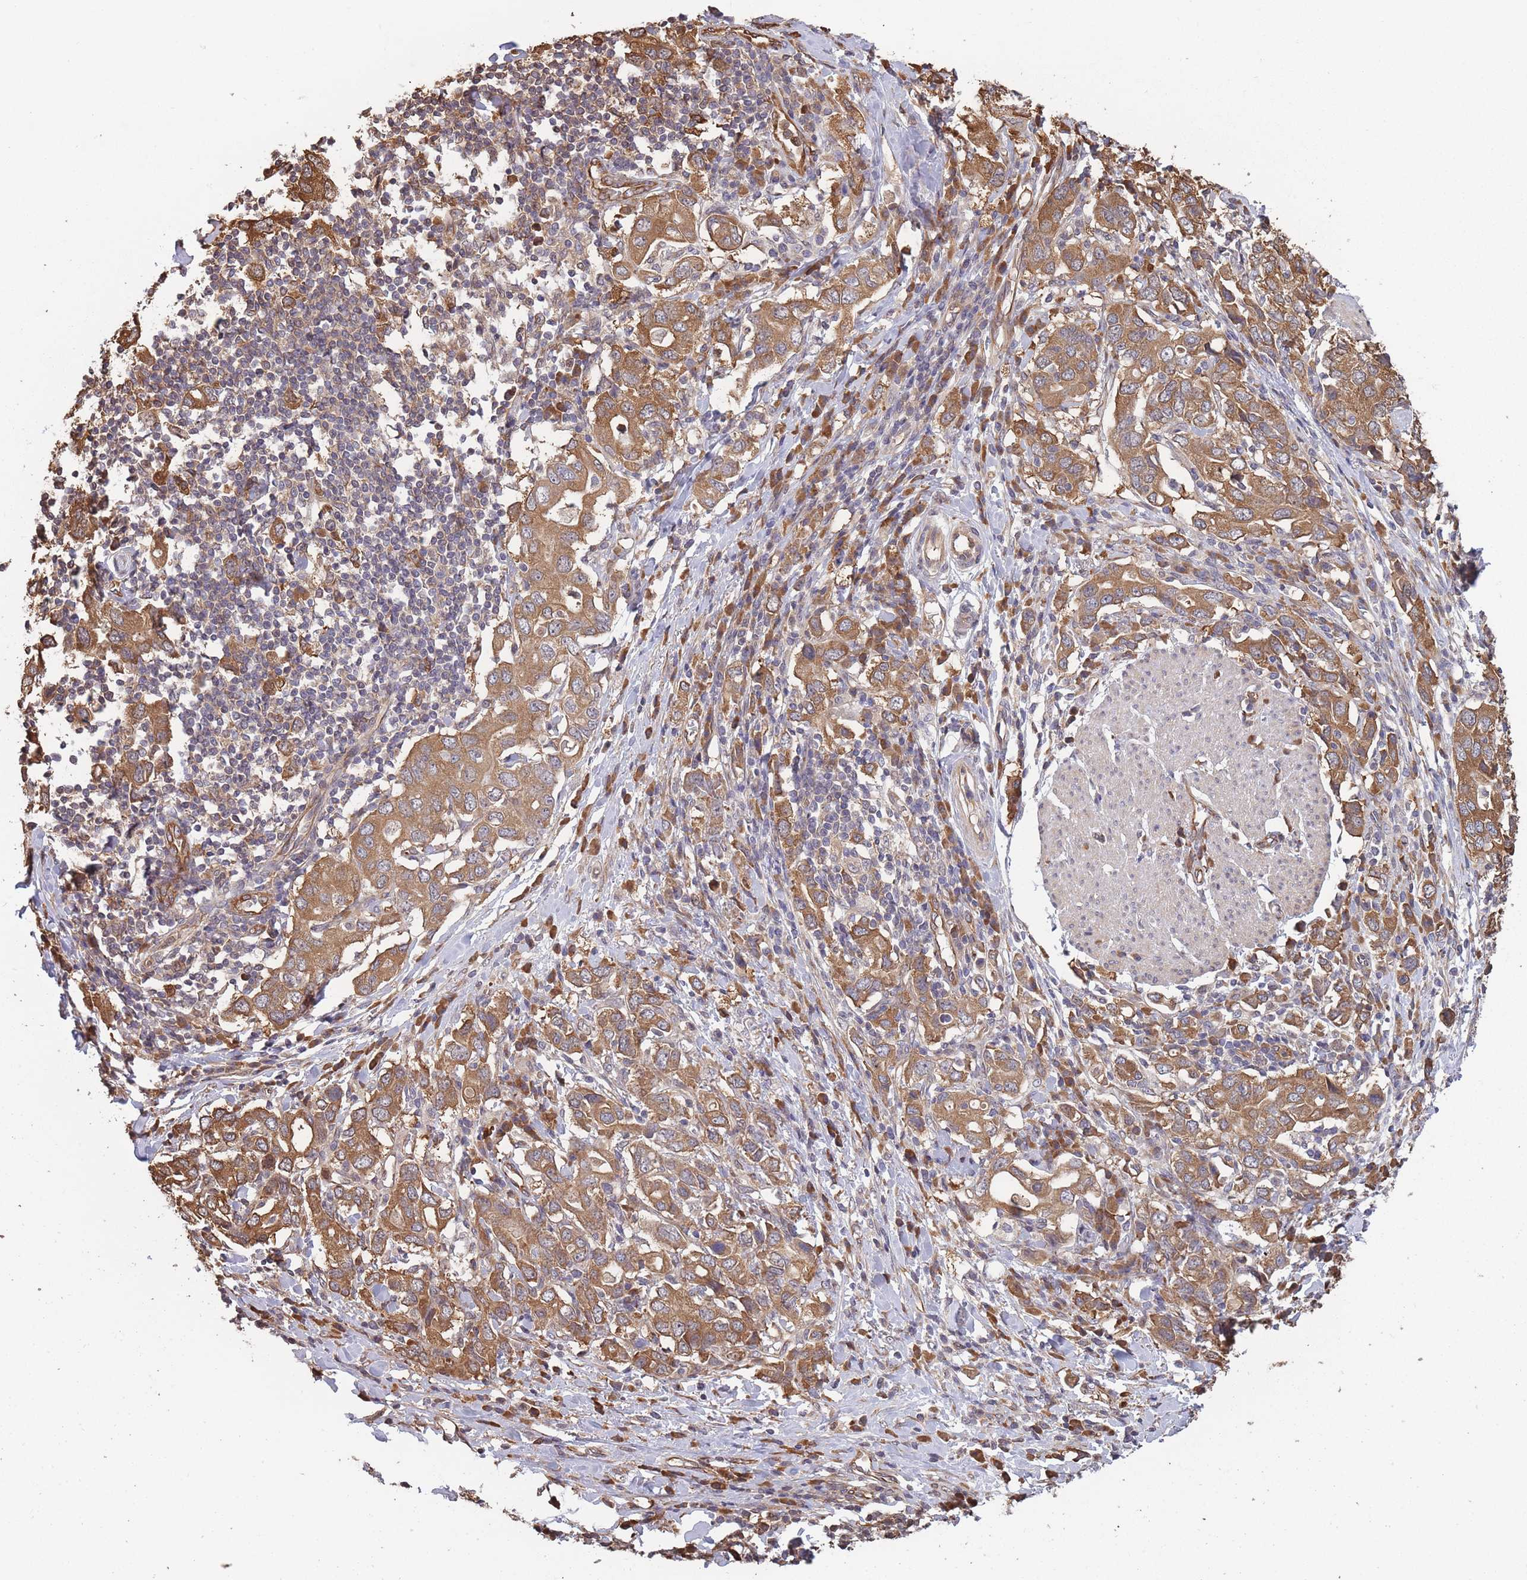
{"staining": {"intensity": "moderate", "quantity": ">75%", "location": "cytoplasmic/membranous"}, "tissue": "stomach cancer", "cell_type": "Tumor cells", "image_type": "cancer", "snomed": [{"axis": "morphology", "description": "Adenocarcinoma, NOS"}, {"axis": "topography", "description": "Stomach, upper"}, {"axis": "topography", "description": "Stomach"}], "caption": "A brown stain highlights moderate cytoplasmic/membranous positivity of a protein in stomach adenocarcinoma tumor cells.", "gene": "ARL13B", "patient": {"sex": "male", "age": 62}}